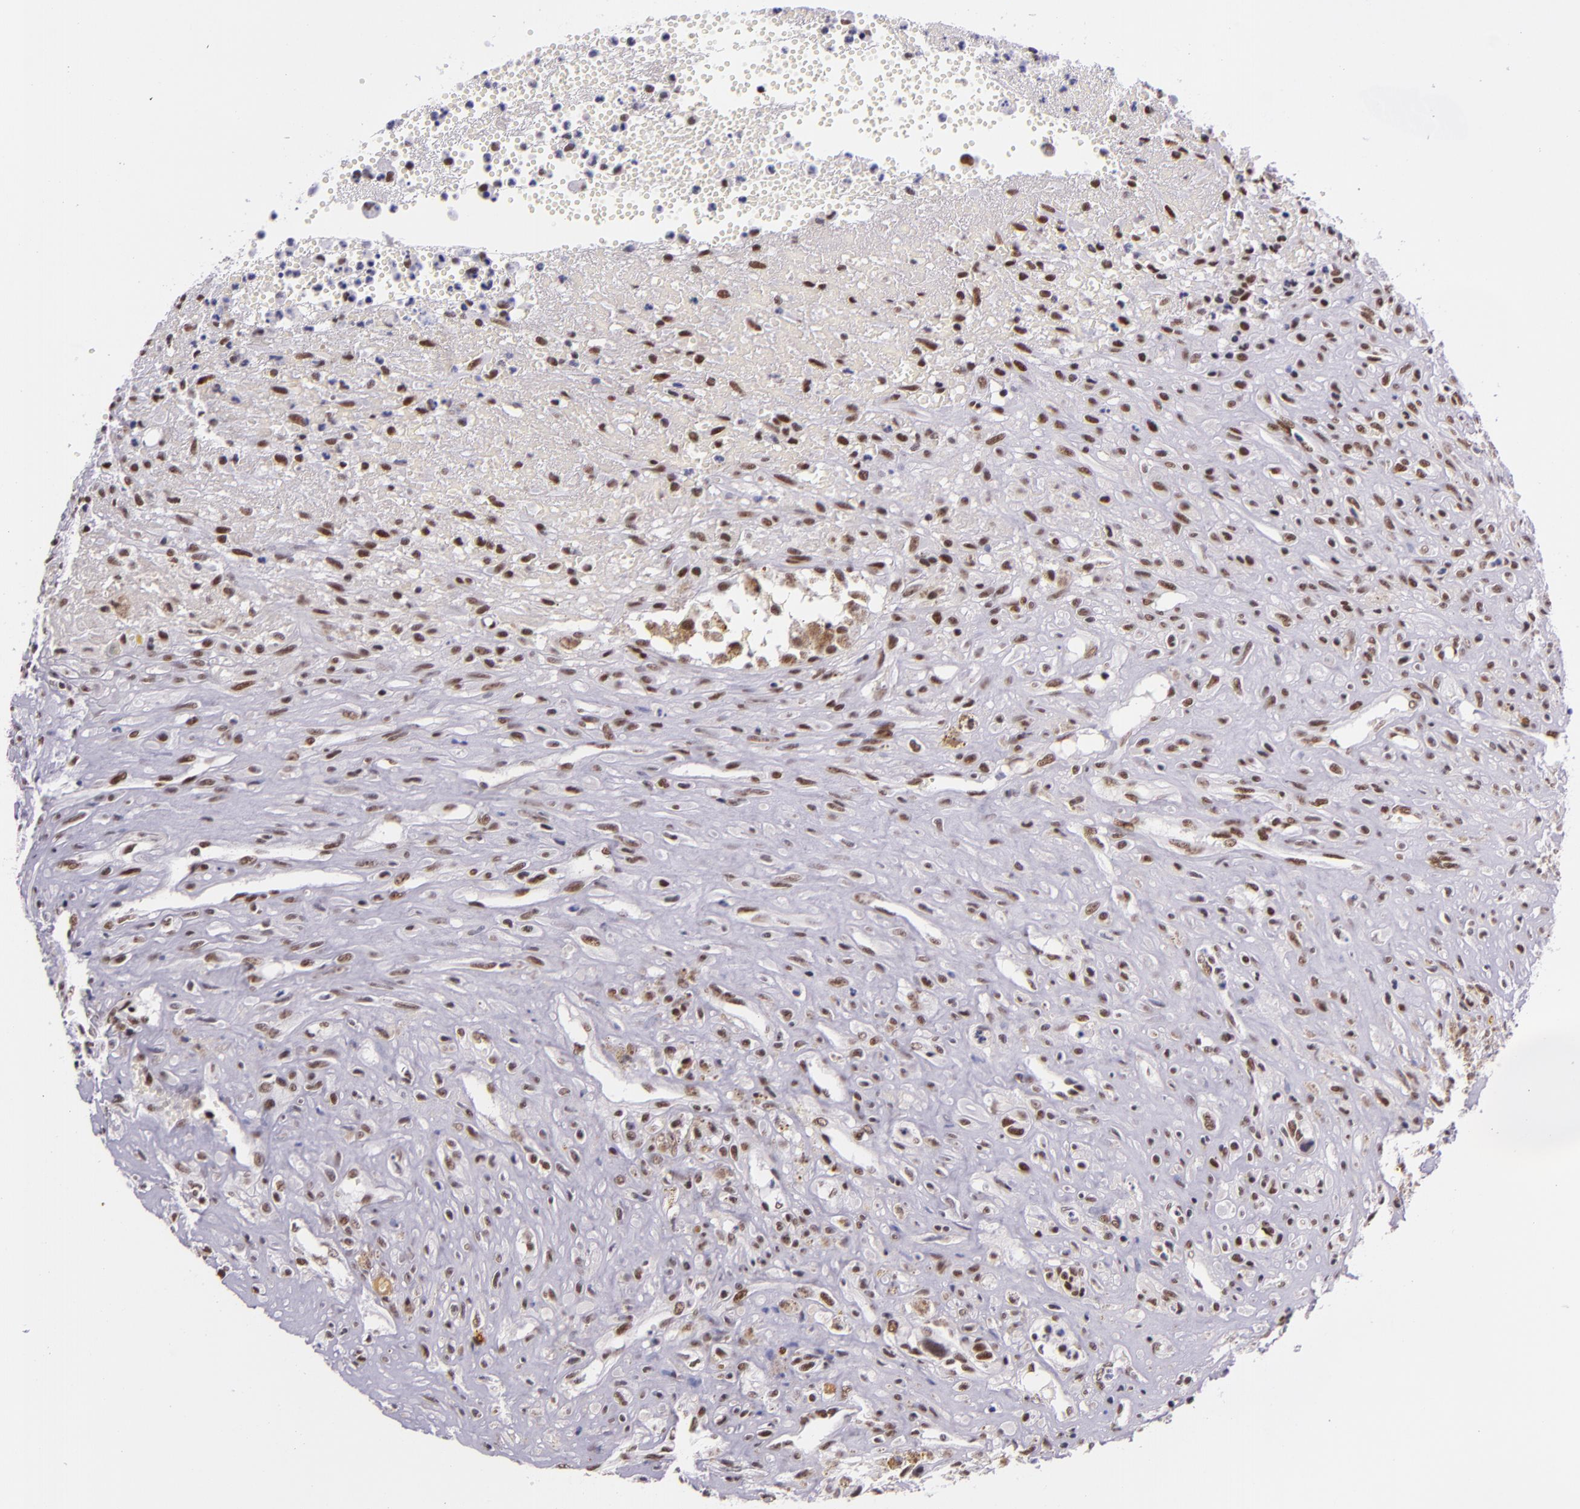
{"staining": {"intensity": "moderate", "quantity": "25%-75%", "location": "nuclear"}, "tissue": "glioma", "cell_type": "Tumor cells", "image_type": "cancer", "snomed": [{"axis": "morphology", "description": "Glioma, malignant, High grade"}, {"axis": "topography", "description": "Brain"}], "caption": "Malignant glioma (high-grade) stained with DAB (3,3'-diaminobenzidine) IHC reveals medium levels of moderate nuclear positivity in about 25%-75% of tumor cells. (Brightfield microscopy of DAB IHC at high magnification).", "gene": "GPKOW", "patient": {"sex": "male", "age": 66}}